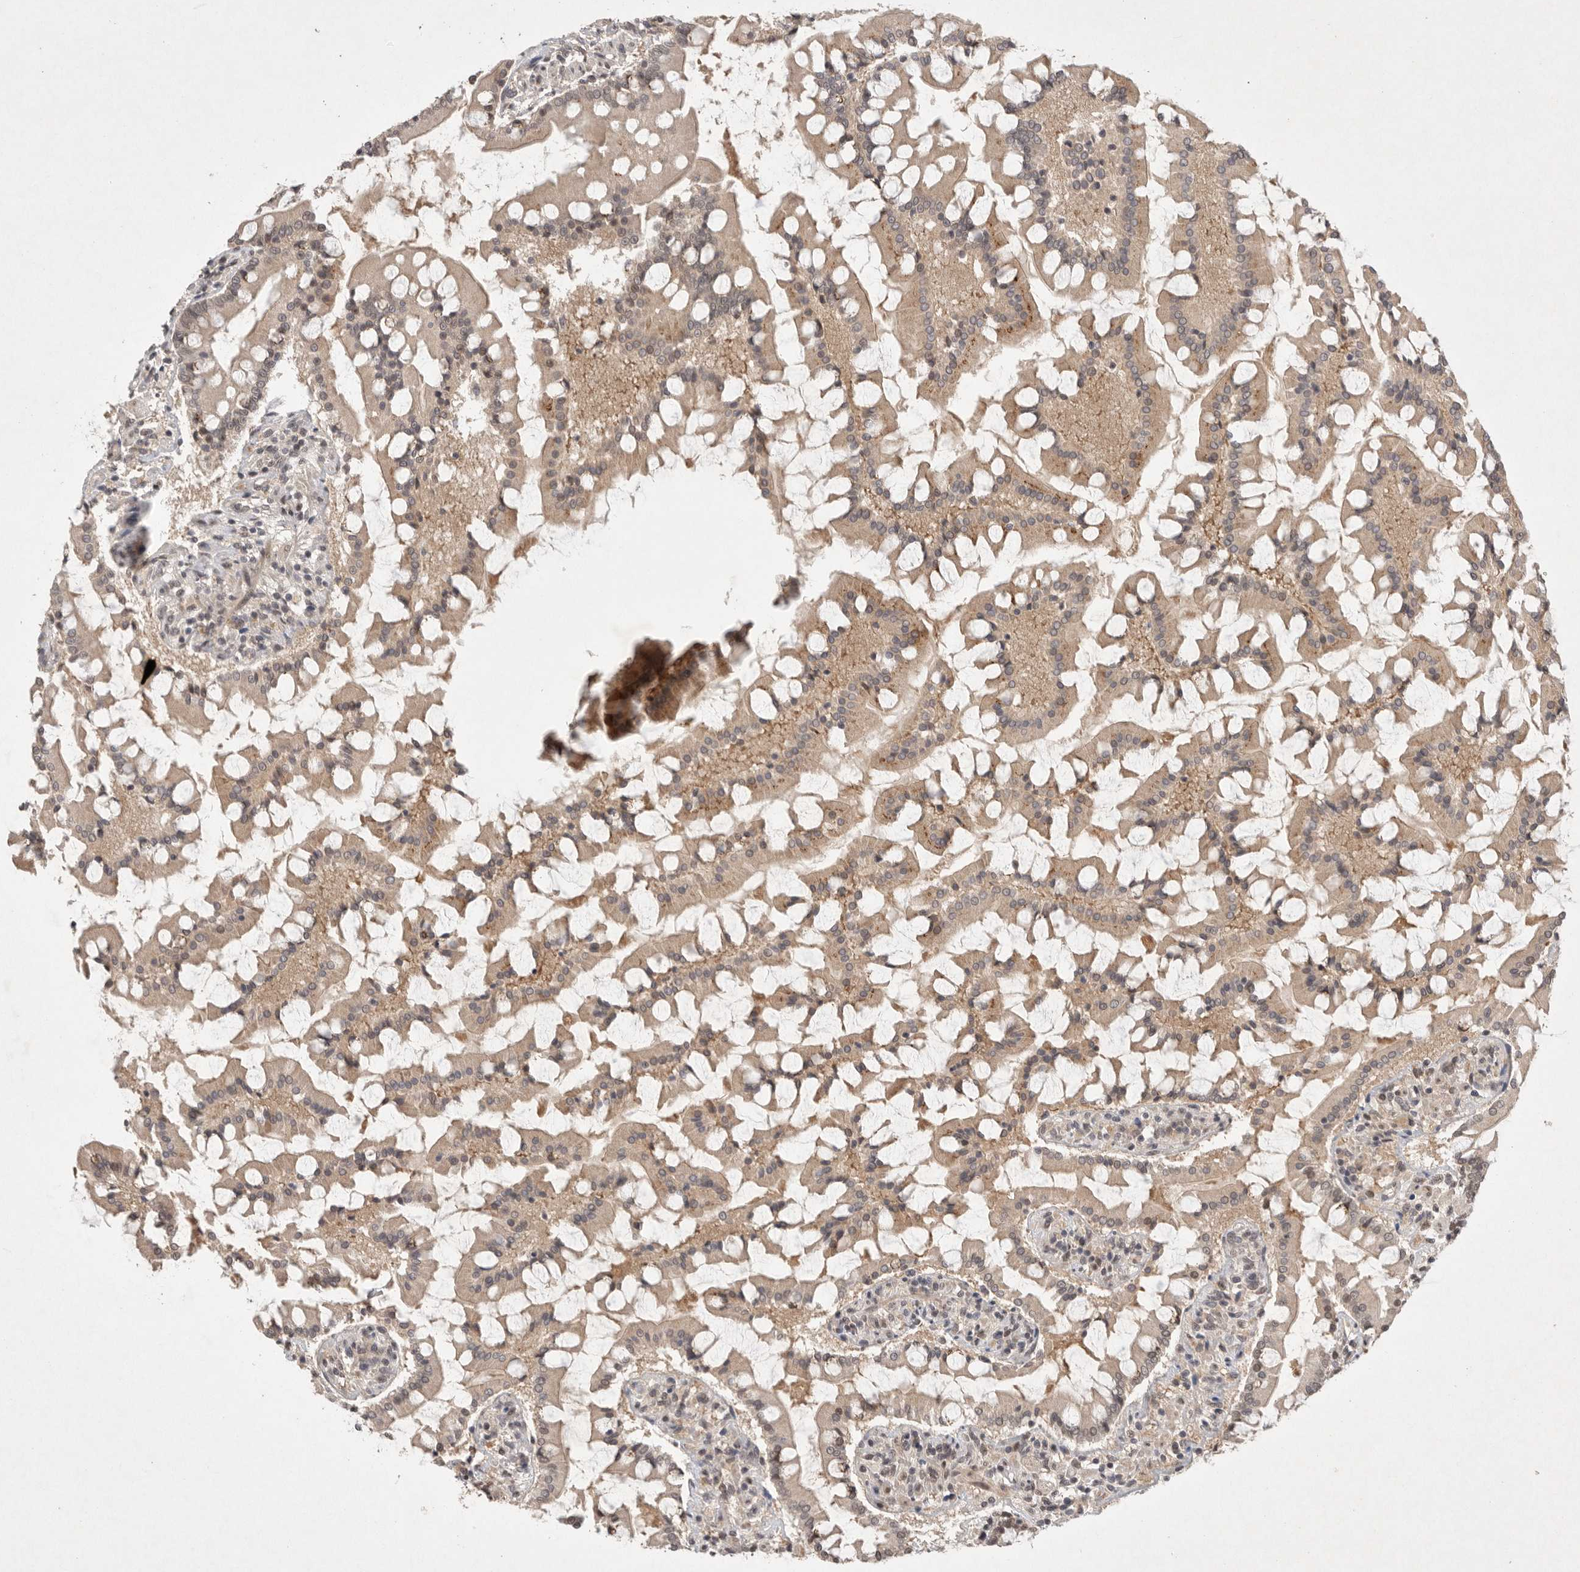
{"staining": {"intensity": "moderate", "quantity": "25%-75%", "location": "cytoplasmic/membranous,nuclear"}, "tissue": "small intestine", "cell_type": "Glandular cells", "image_type": "normal", "snomed": [{"axis": "morphology", "description": "Normal tissue, NOS"}, {"axis": "topography", "description": "Small intestine"}], "caption": "Glandular cells reveal medium levels of moderate cytoplasmic/membranous,nuclear positivity in approximately 25%-75% of cells in unremarkable small intestine. Ihc stains the protein in brown and the nuclei are stained blue.", "gene": "LEMD3", "patient": {"sex": "male", "age": 41}}